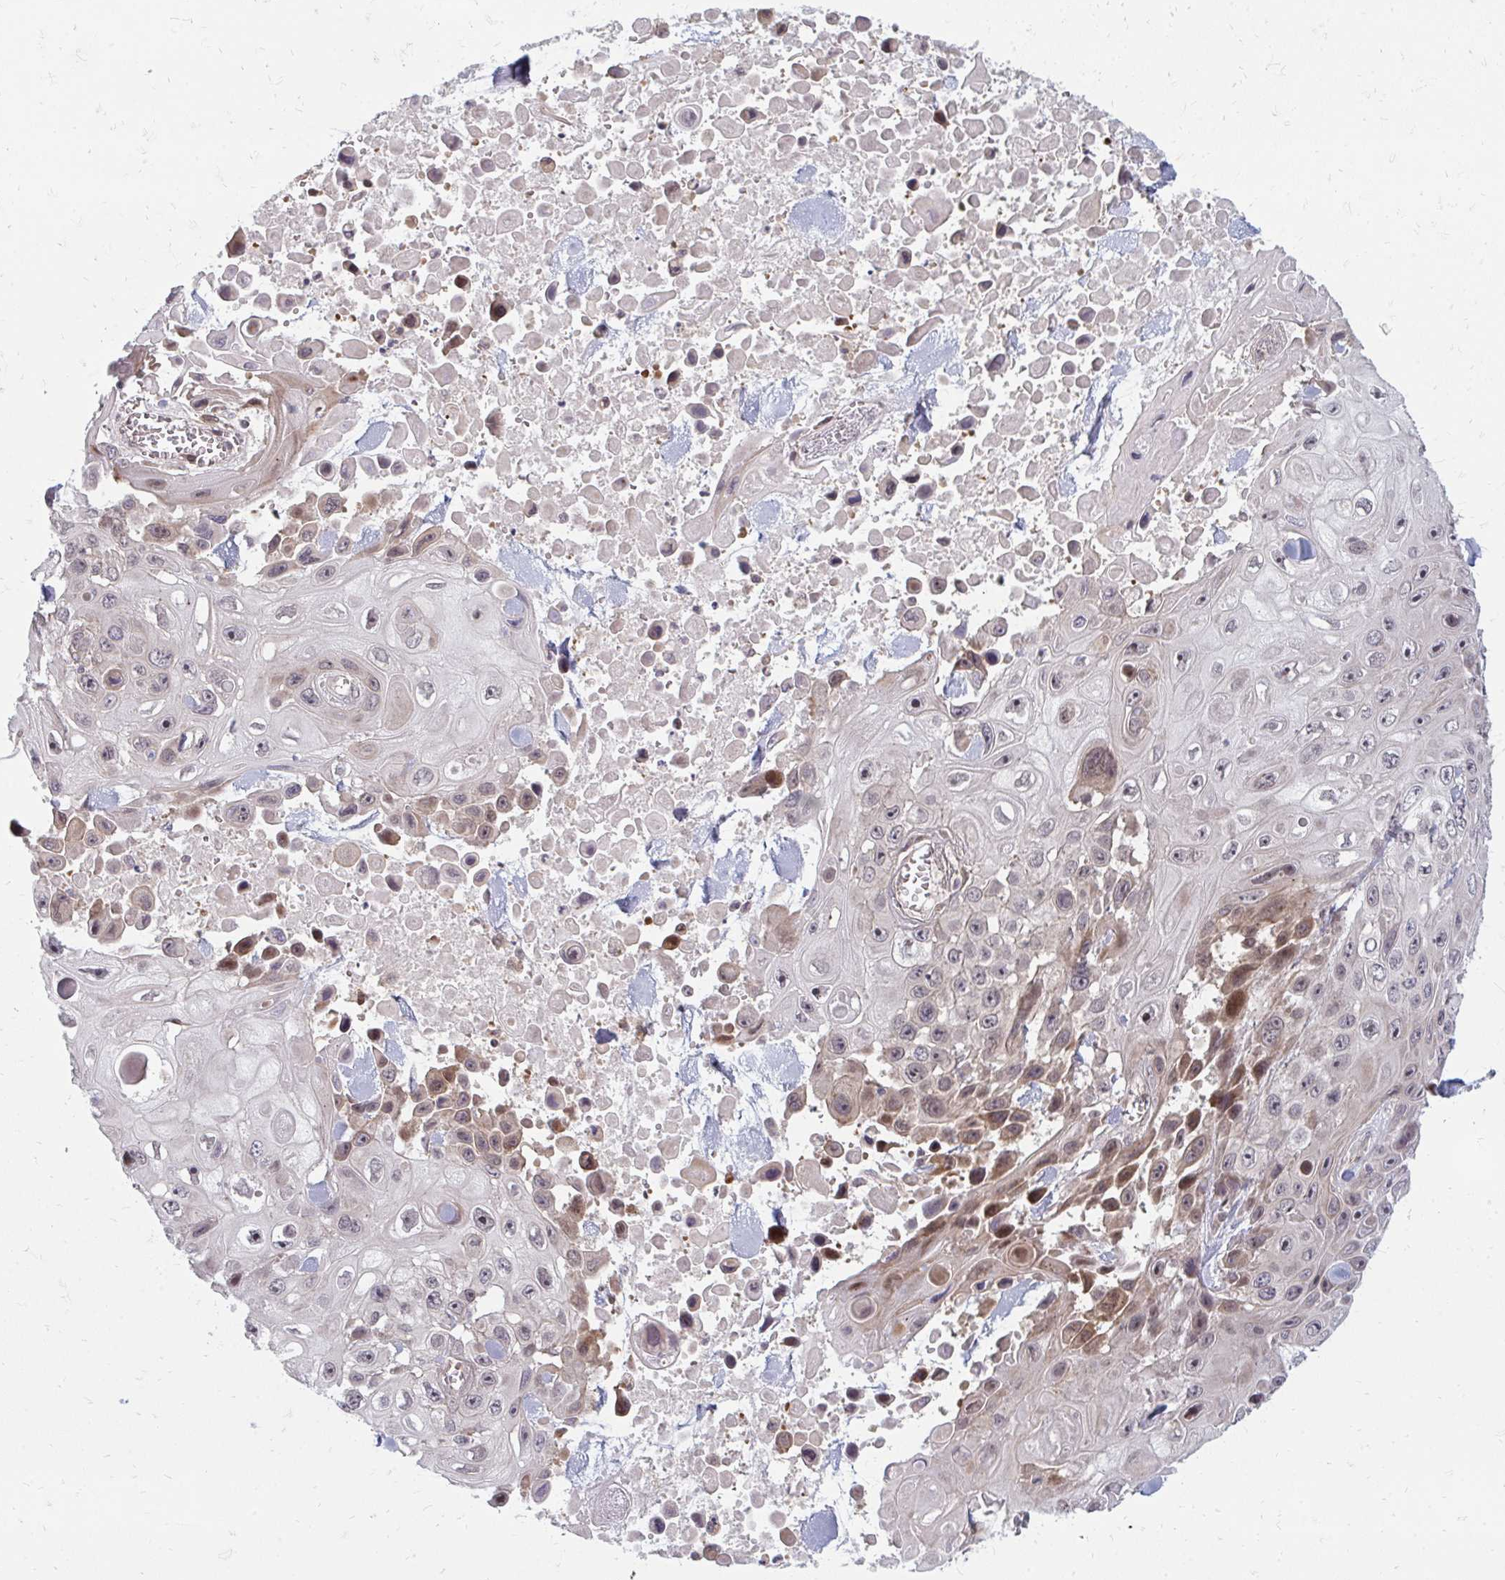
{"staining": {"intensity": "moderate", "quantity": "<25%", "location": "cytoplasmic/membranous,nuclear"}, "tissue": "skin cancer", "cell_type": "Tumor cells", "image_type": "cancer", "snomed": [{"axis": "morphology", "description": "Squamous cell carcinoma, NOS"}, {"axis": "topography", "description": "Skin"}], "caption": "Protein expression by immunohistochemistry displays moderate cytoplasmic/membranous and nuclear positivity in about <25% of tumor cells in squamous cell carcinoma (skin). (DAB IHC, brown staining for protein, blue staining for nuclei).", "gene": "ZNF285", "patient": {"sex": "male", "age": 82}}